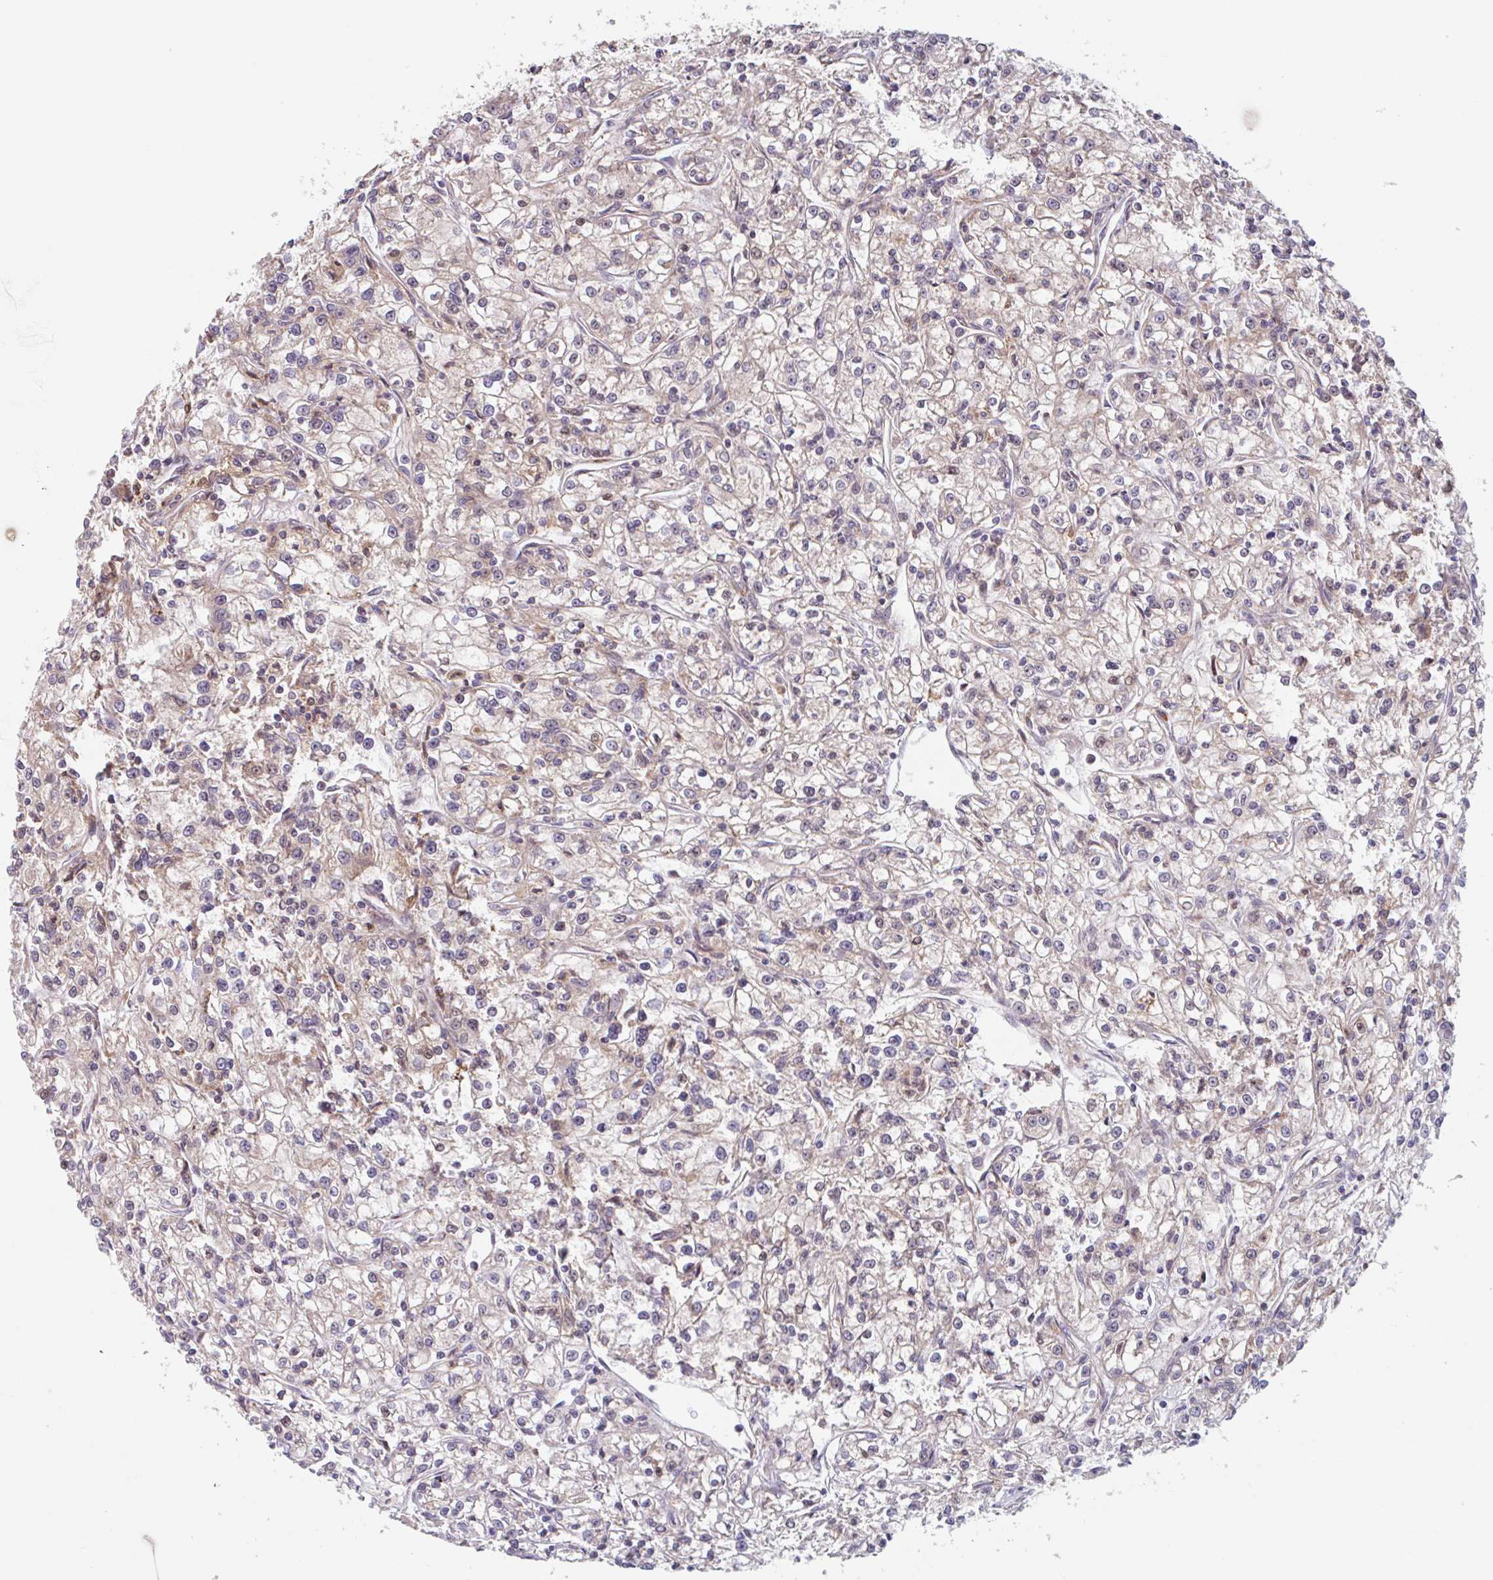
{"staining": {"intensity": "weak", "quantity": "<25%", "location": "cytoplasmic/membranous"}, "tissue": "renal cancer", "cell_type": "Tumor cells", "image_type": "cancer", "snomed": [{"axis": "morphology", "description": "Adenocarcinoma, NOS"}, {"axis": "topography", "description": "Kidney"}], "caption": "An immunohistochemistry (IHC) micrograph of adenocarcinoma (renal) is shown. There is no staining in tumor cells of adenocarcinoma (renal).", "gene": "NUB1", "patient": {"sex": "female", "age": 59}}